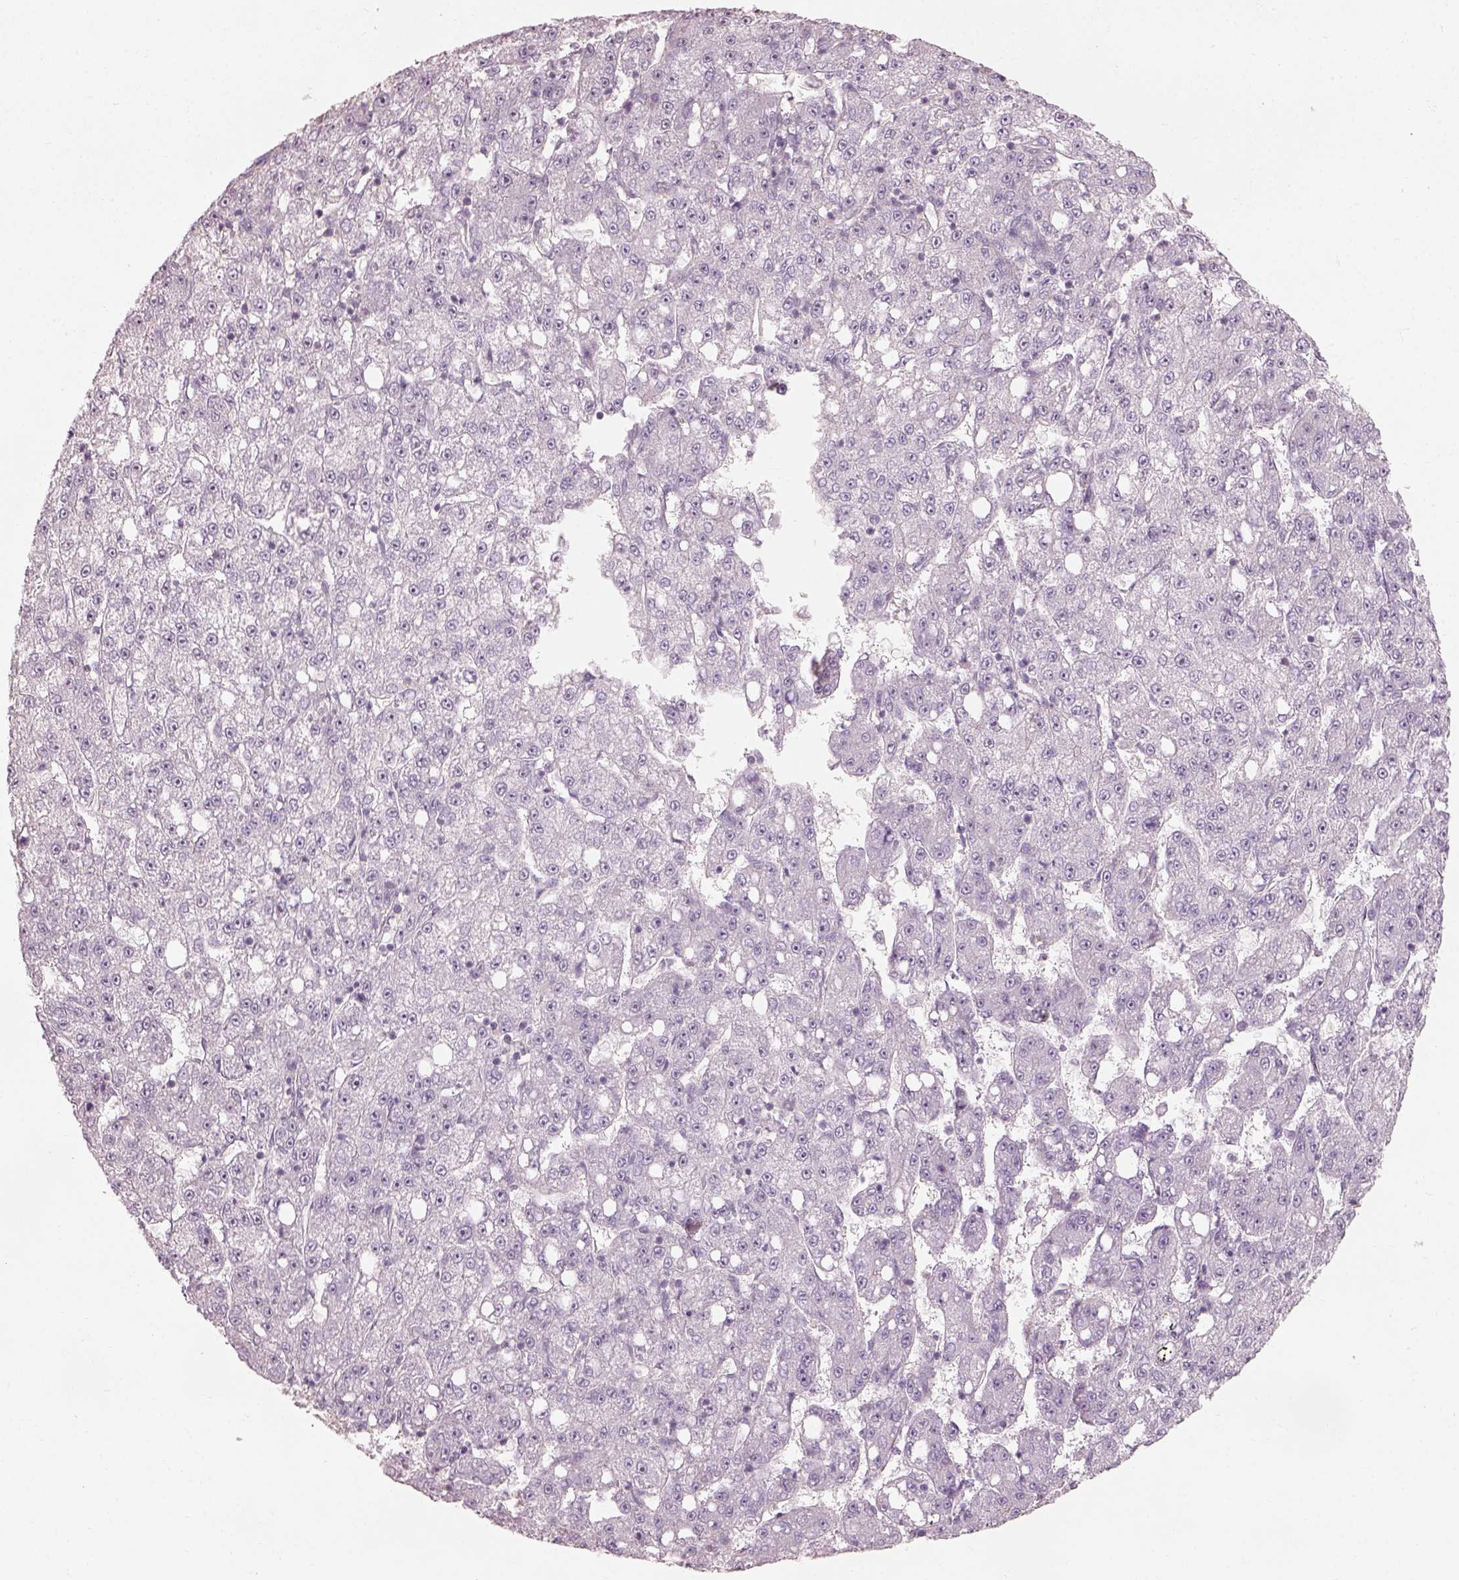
{"staining": {"intensity": "negative", "quantity": "none", "location": "none"}, "tissue": "liver cancer", "cell_type": "Tumor cells", "image_type": "cancer", "snomed": [{"axis": "morphology", "description": "Carcinoma, Hepatocellular, NOS"}, {"axis": "topography", "description": "Liver"}], "caption": "Immunohistochemical staining of human liver cancer (hepatocellular carcinoma) demonstrates no significant staining in tumor cells.", "gene": "CDS1", "patient": {"sex": "female", "age": 65}}